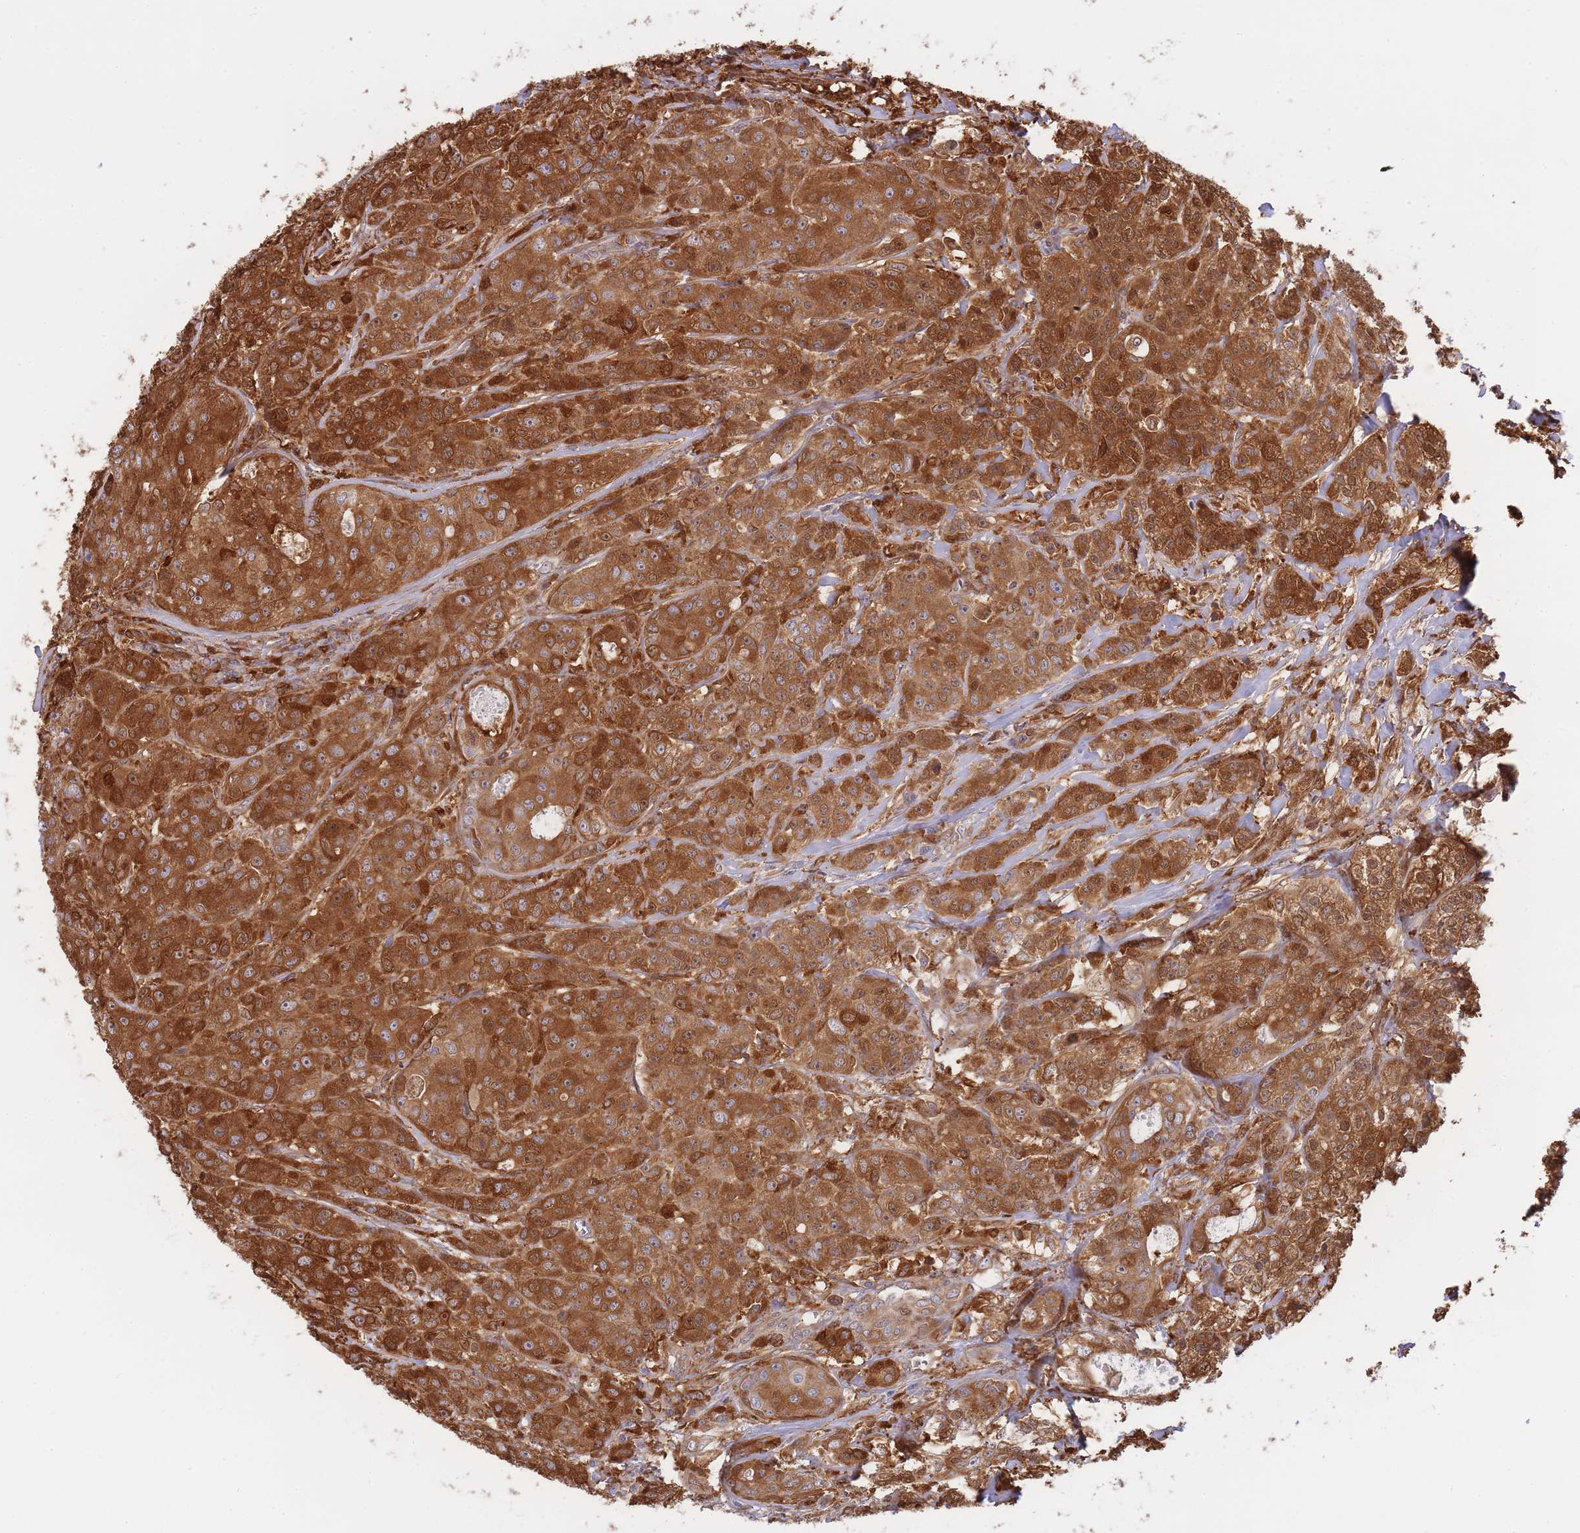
{"staining": {"intensity": "strong", "quantity": ">75%", "location": "cytoplasmic/membranous"}, "tissue": "breast cancer", "cell_type": "Tumor cells", "image_type": "cancer", "snomed": [{"axis": "morphology", "description": "Duct carcinoma"}, {"axis": "topography", "description": "Breast"}], "caption": "This photomicrograph shows immunohistochemistry staining of human infiltrating ductal carcinoma (breast), with high strong cytoplasmic/membranous positivity in approximately >75% of tumor cells.", "gene": "SLC4A9", "patient": {"sex": "female", "age": 43}}